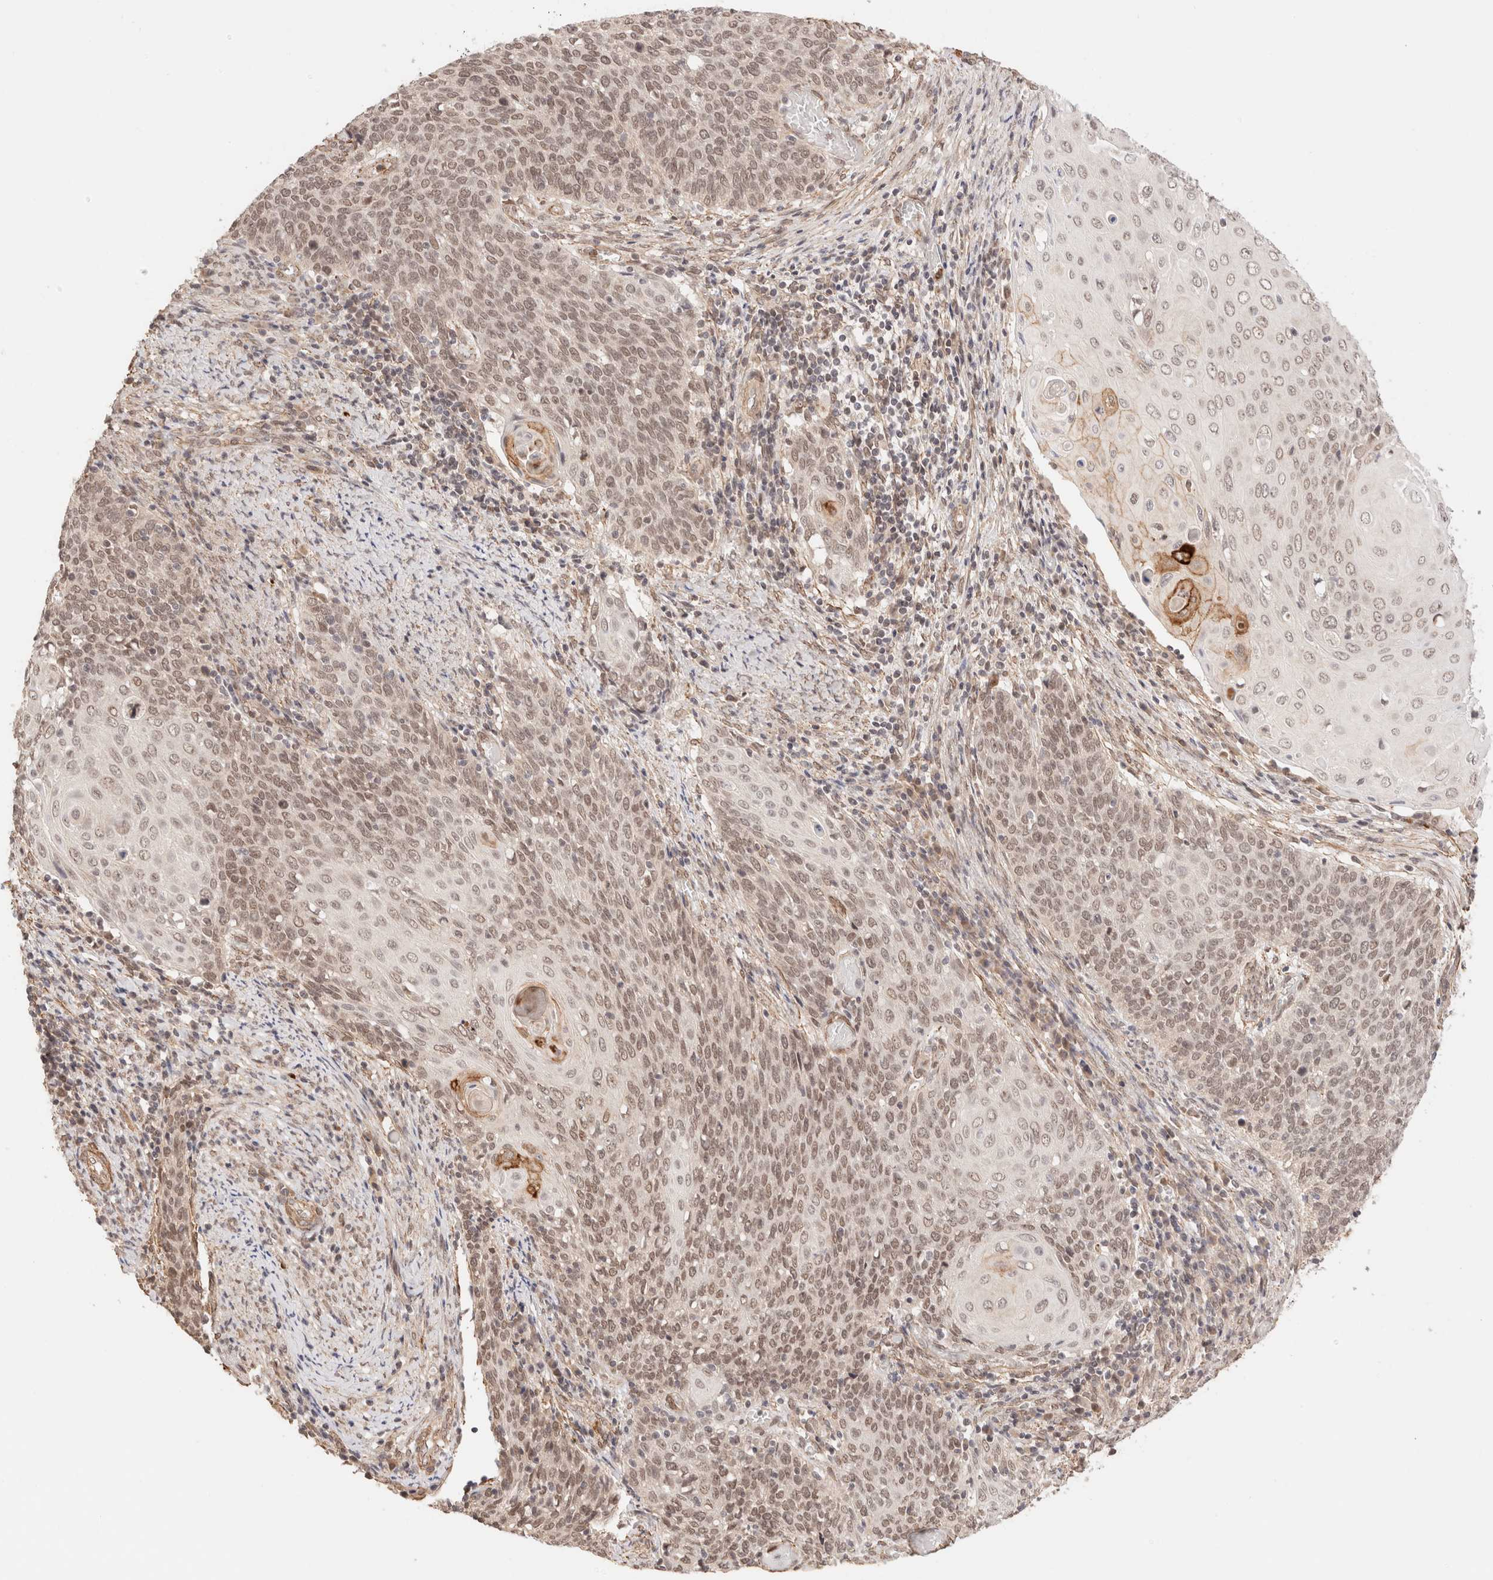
{"staining": {"intensity": "moderate", "quantity": ">75%", "location": "nuclear"}, "tissue": "cervical cancer", "cell_type": "Tumor cells", "image_type": "cancer", "snomed": [{"axis": "morphology", "description": "Squamous cell carcinoma, NOS"}, {"axis": "topography", "description": "Cervix"}], "caption": "High-power microscopy captured an immunohistochemistry (IHC) histopathology image of cervical squamous cell carcinoma, revealing moderate nuclear staining in about >75% of tumor cells.", "gene": "BRPF3", "patient": {"sex": "female", "age": 39}}